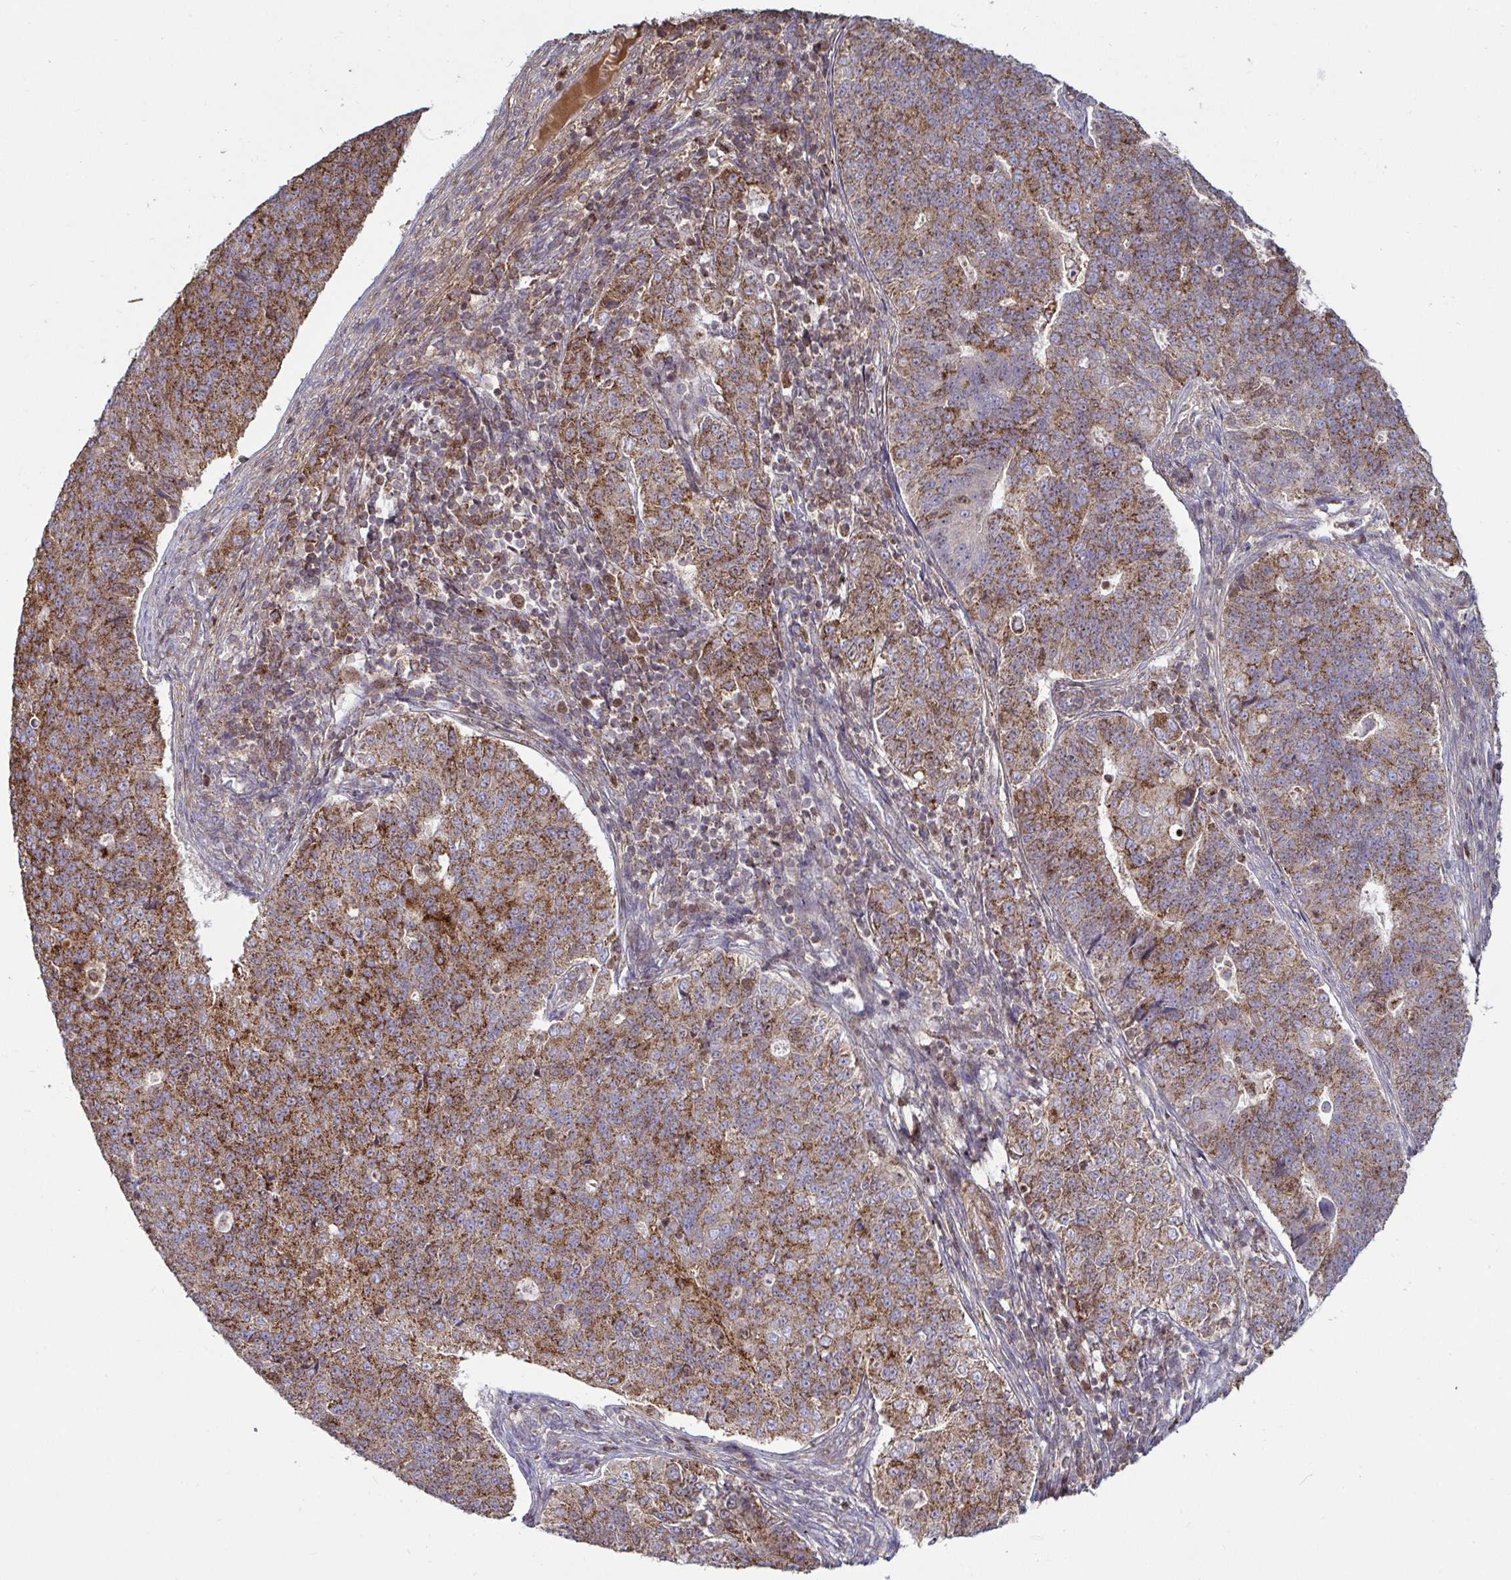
{"staining": {"intensity": "strong", "quantity": ">75%", "location": "cytoplasmic/membranous"}, "tissue": "endometrial cancer", "cell_type": "Tumor cells", "image_type": "cancer", "snomed": [{"axis": "morphology", "description": "Adenocarcinoma, NOS"}, {"axis": "topography", "description": "Endometrium"}], "caption": "This is an image of IHC staining of endometrial cancer (adenocarcinoma), which shows strong positivity in the cytoplasmic/membranous of tumor cells.", "gene": "SPRY1", "patient": {"sex": "female", "age": 43}}